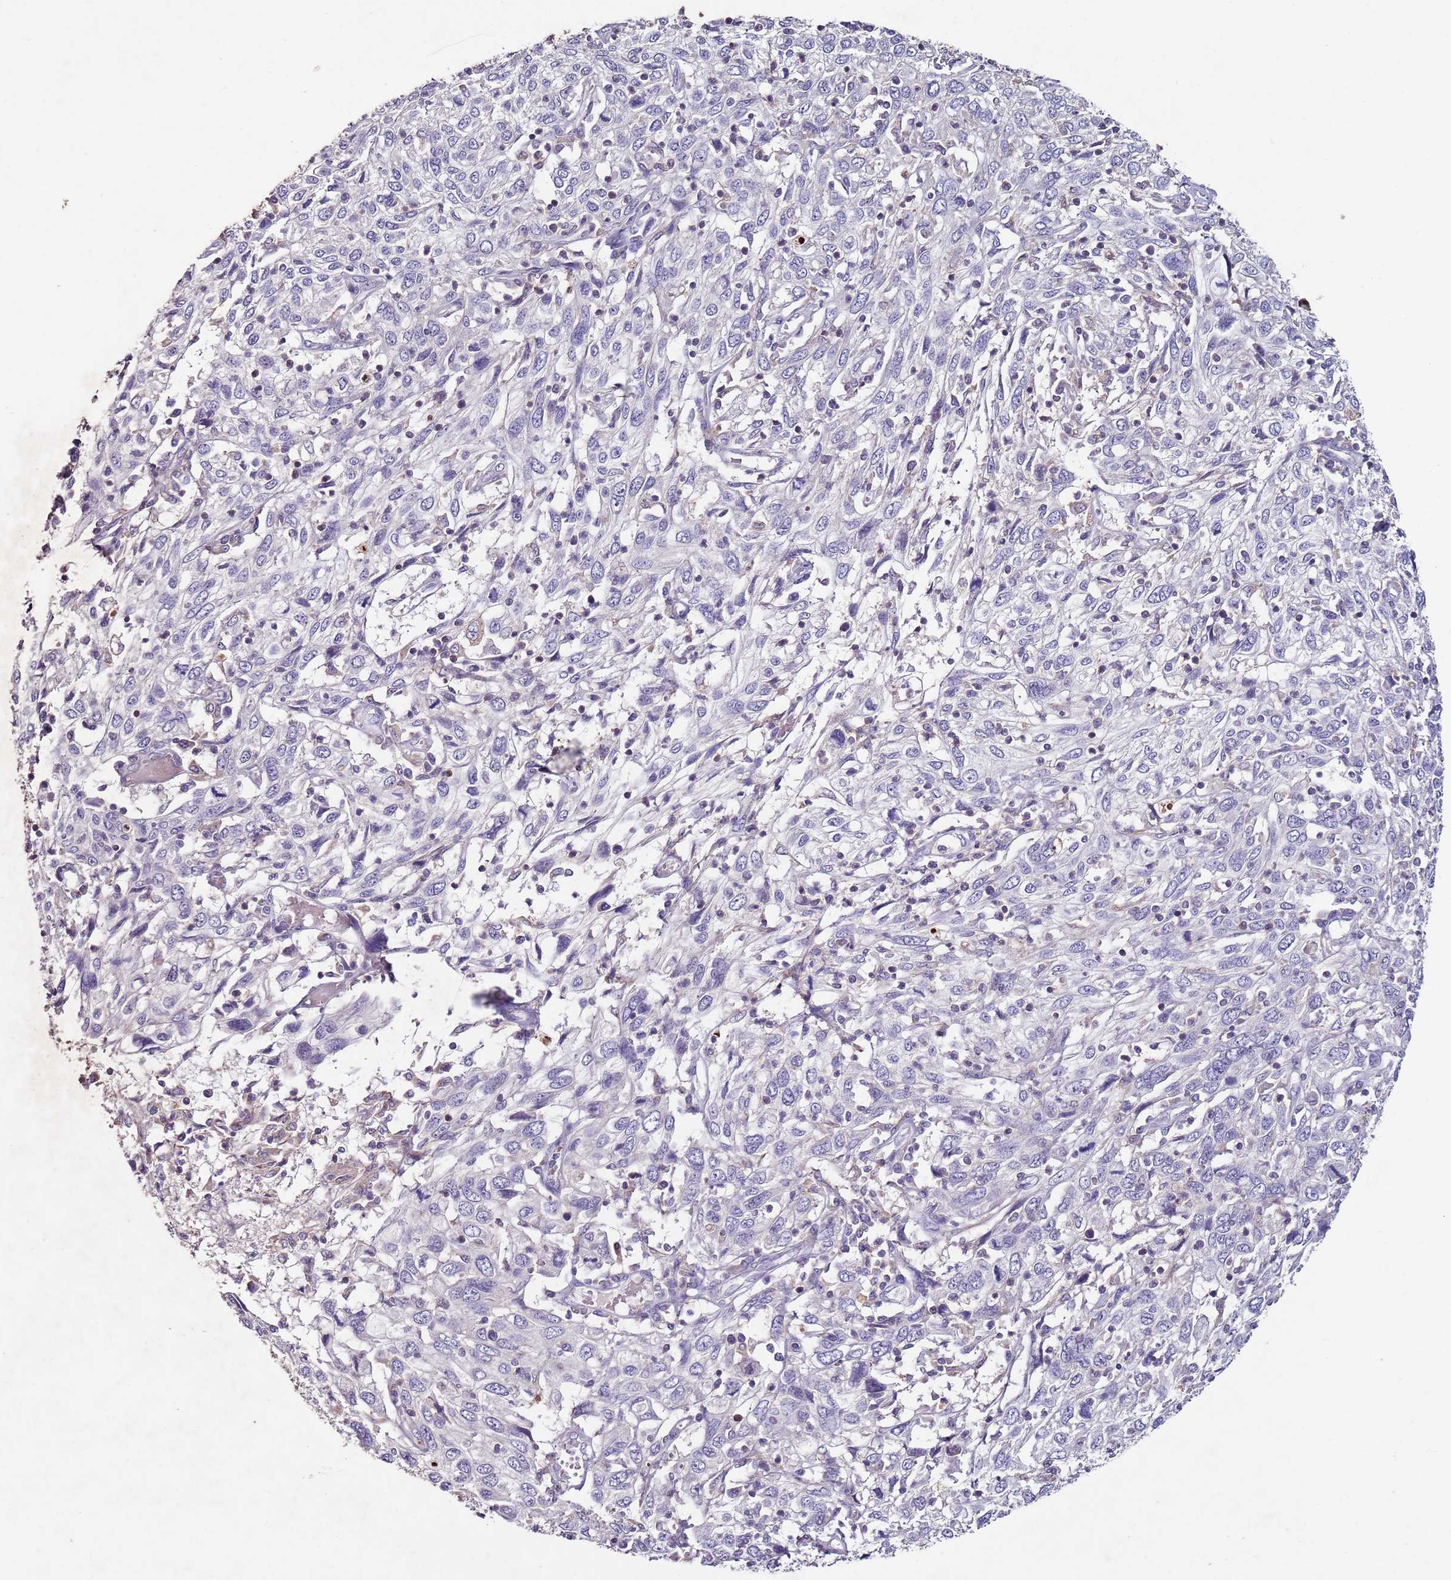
{"staining": {"intensity": "negative", "quantity": "none", "location": "none"}, "tissue": "cervical cancer", "cell_type": "Tumor cells", "image_type": "cancer", "snomed": [{"axis": "morphology", "description": "Squamous cell carcinoma, NOS"}, {"axis": "topography", "description": "Cervix"}], "caption": "Cervical cancer was stained to show a protein in brown. There is no significant expression in tumor cells.", "gene": "NRDE2", "patient": {"sex": "female", "age": 46}}